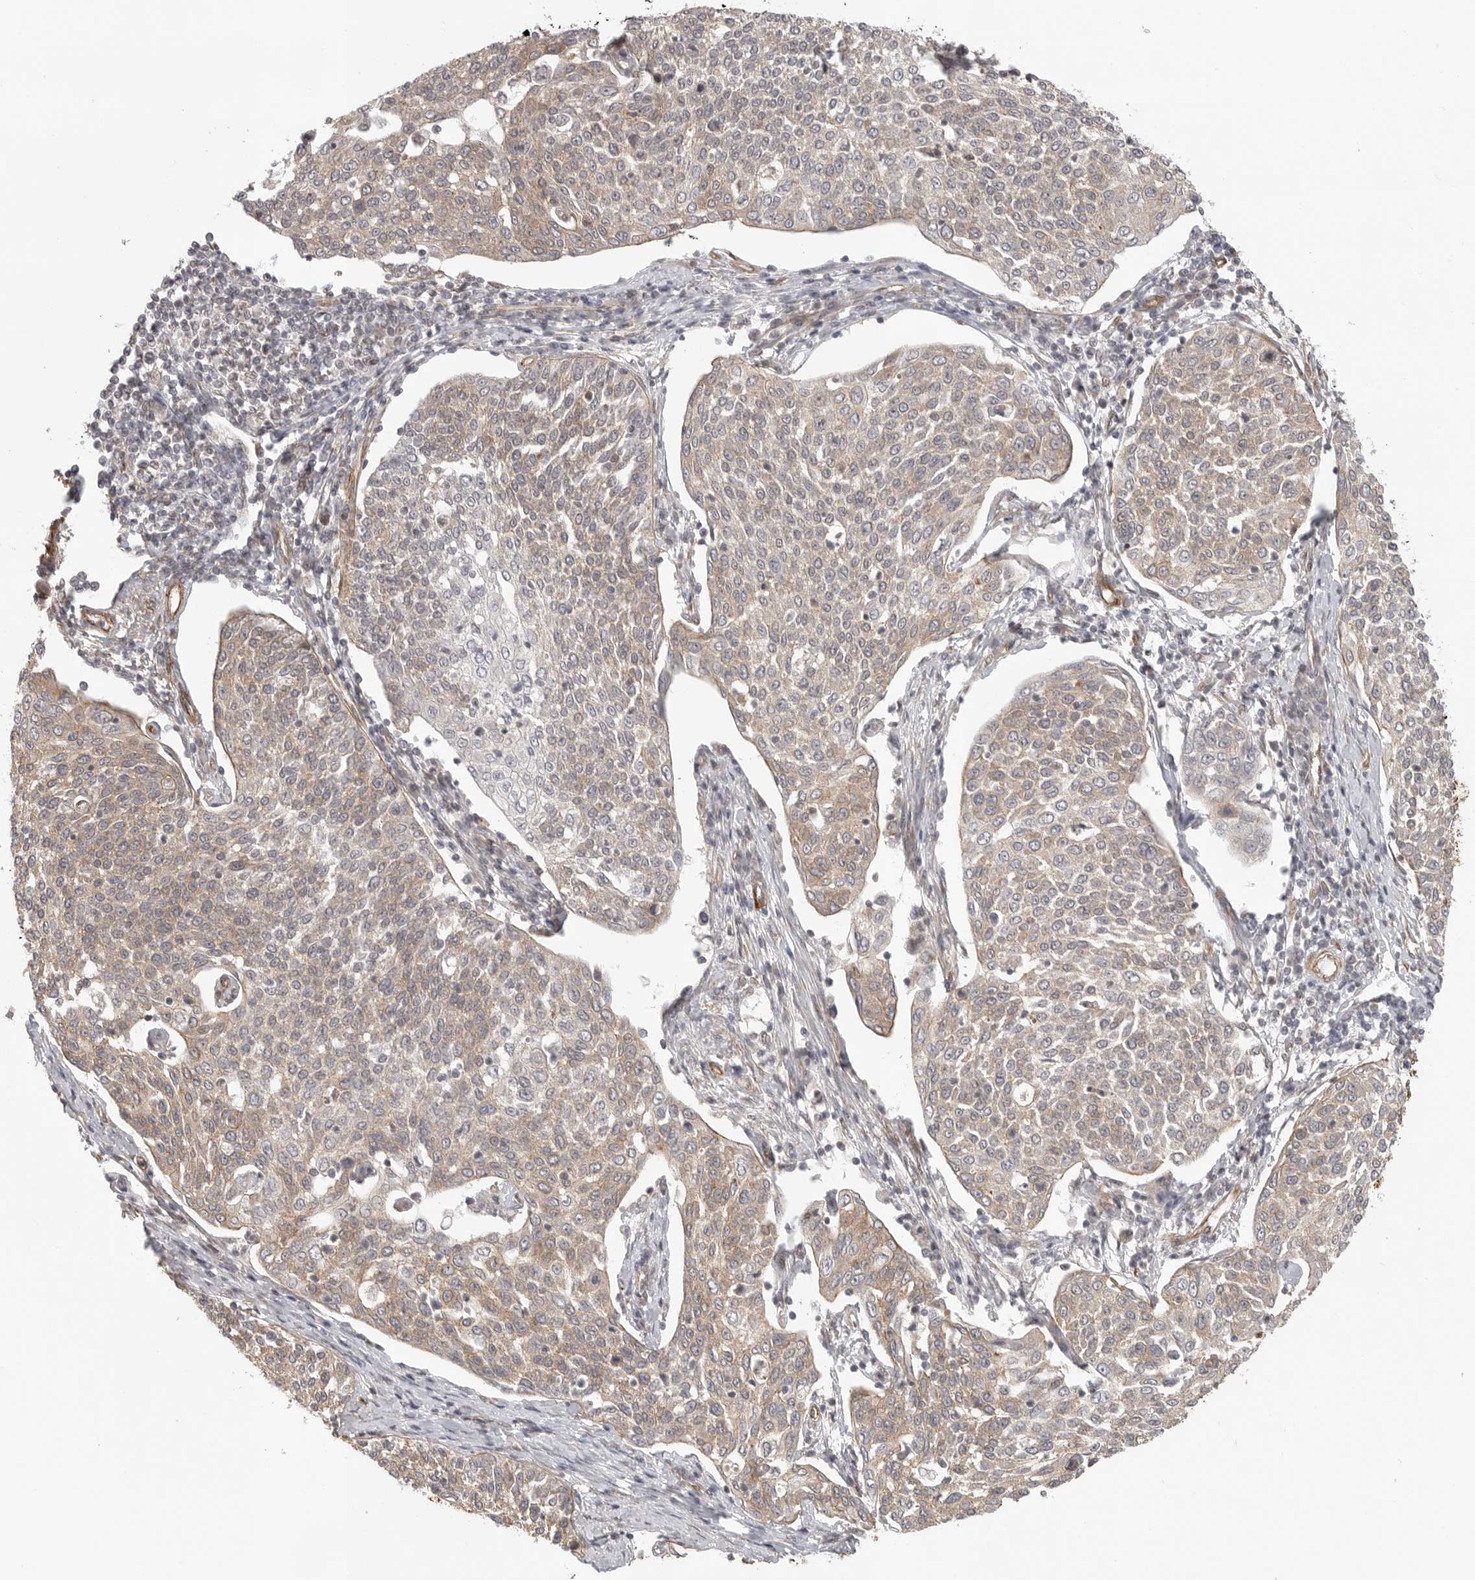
{"staining": {"intensity": "weak", "quantity": ">75%", "location": "cytoplasmic/membranous"}, "tissue": "cervical cancer", "cell_type": "Tumor cells", "image_type": "cancer", "snomed": [{"axis": "morphology", "description": "Squamous cell carcinoma, NOS"}, {"axis": "topography", "description": "Cervix"}], "caption": "Immunohistochemical staining of human squamous cell carcinoma (cervical) displays low levels of weak cytoplasmic/membranous positivity in approximately >75% of tumor cells.", "gene": "ATOH7", "patient": {"sex": "female", "age": 34}}